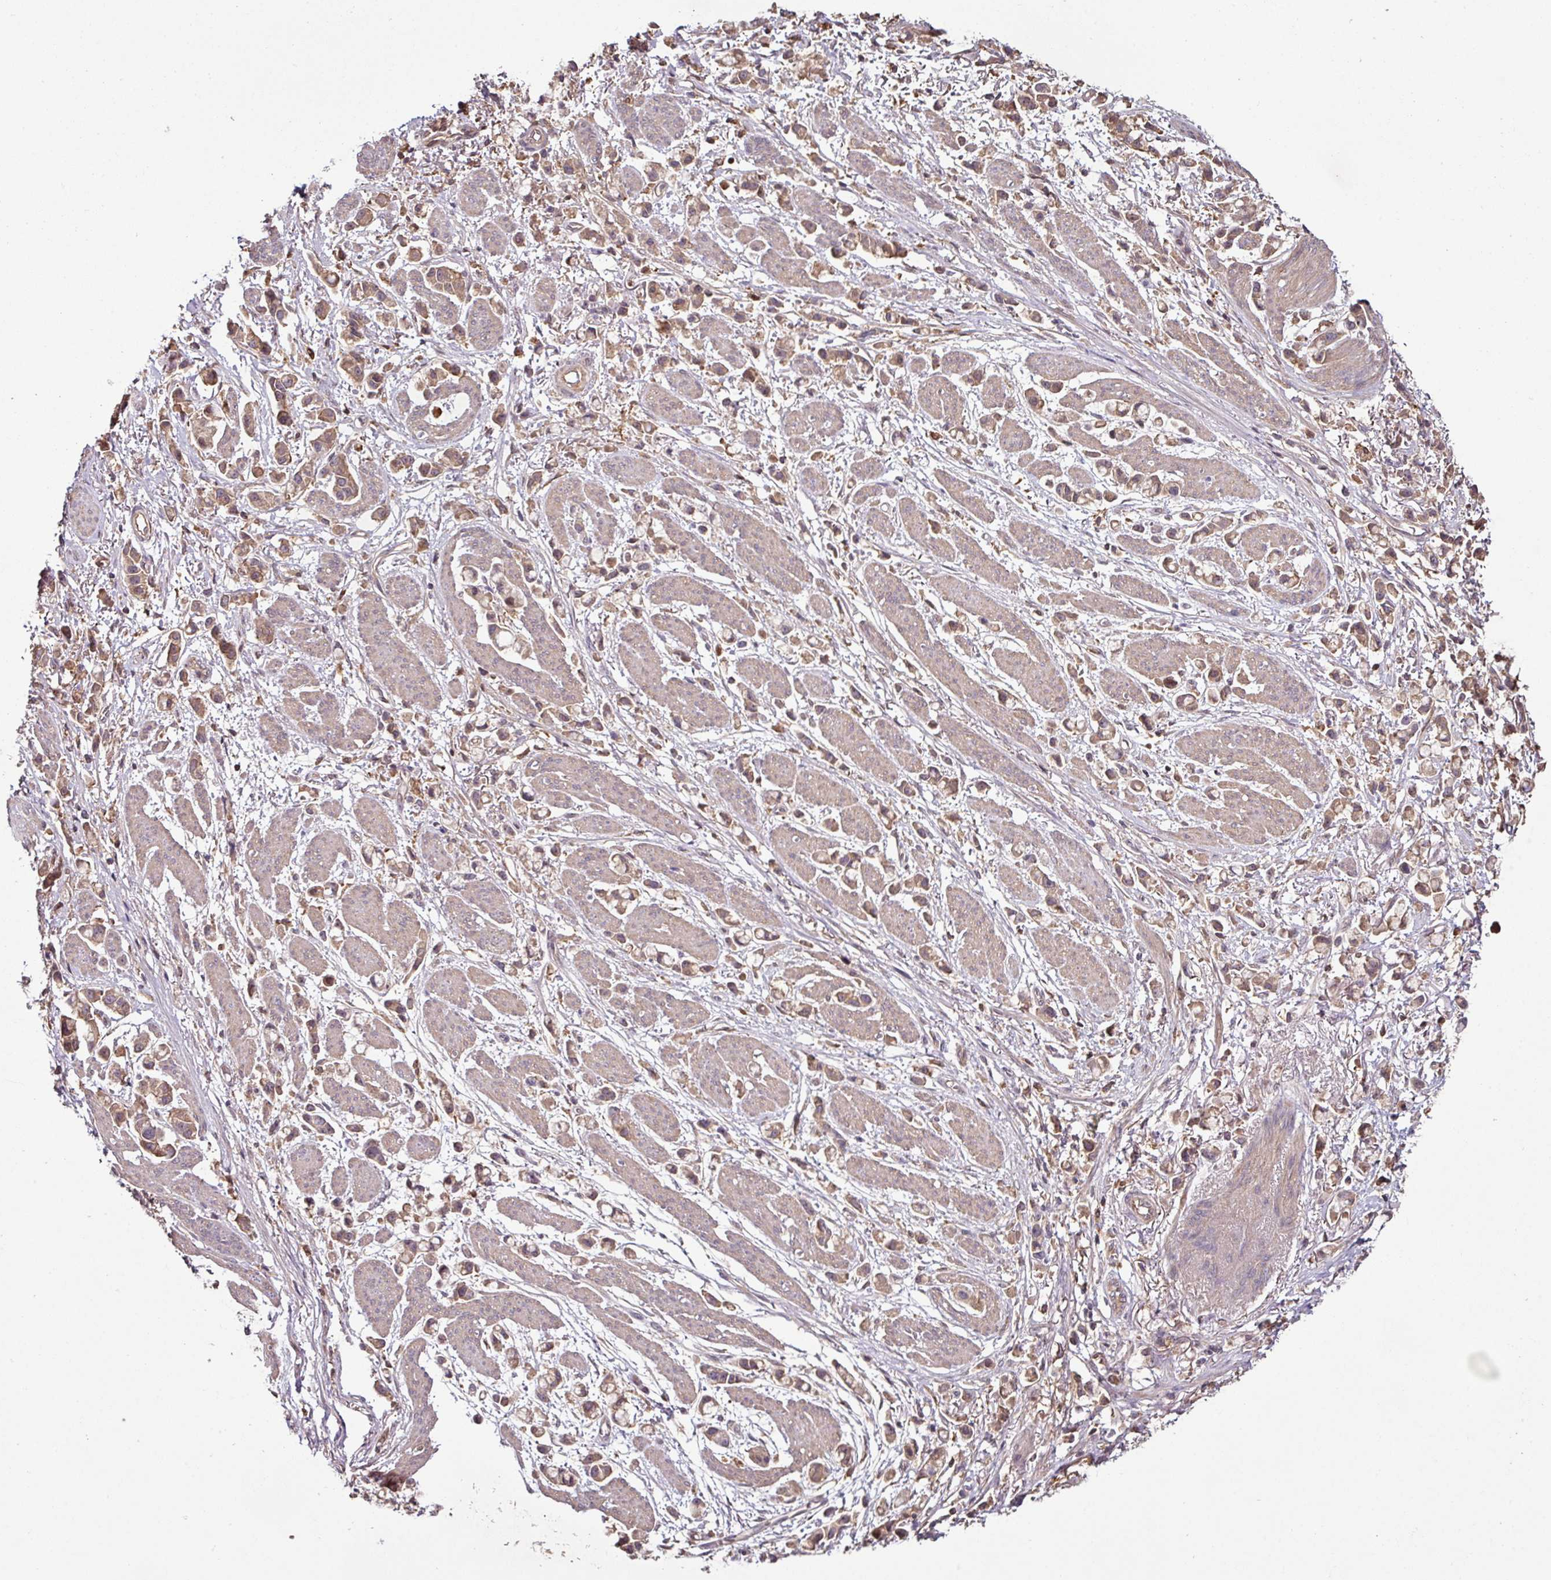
{"staining": {"intensity": "moderate", "quantity": ">75%", "location": "cytoplasmic/membranous"}, "tissue": "stomach cancer", "cell_type": "Tumor cells", "image_type": "cancer", "snomed": [{"axis": "morphology", "description": "Adenocarcinoma, NOS"}, {"axis": "topography", "description": "Stomach"}], "caption": "Moderate cytoplasmic/membranous positivity is seen in approximately >75% of tumor cells in stomach adenocarcinoma.", "gene": "GNPDA1", "patient": {"sex": "female", "age": 81}}